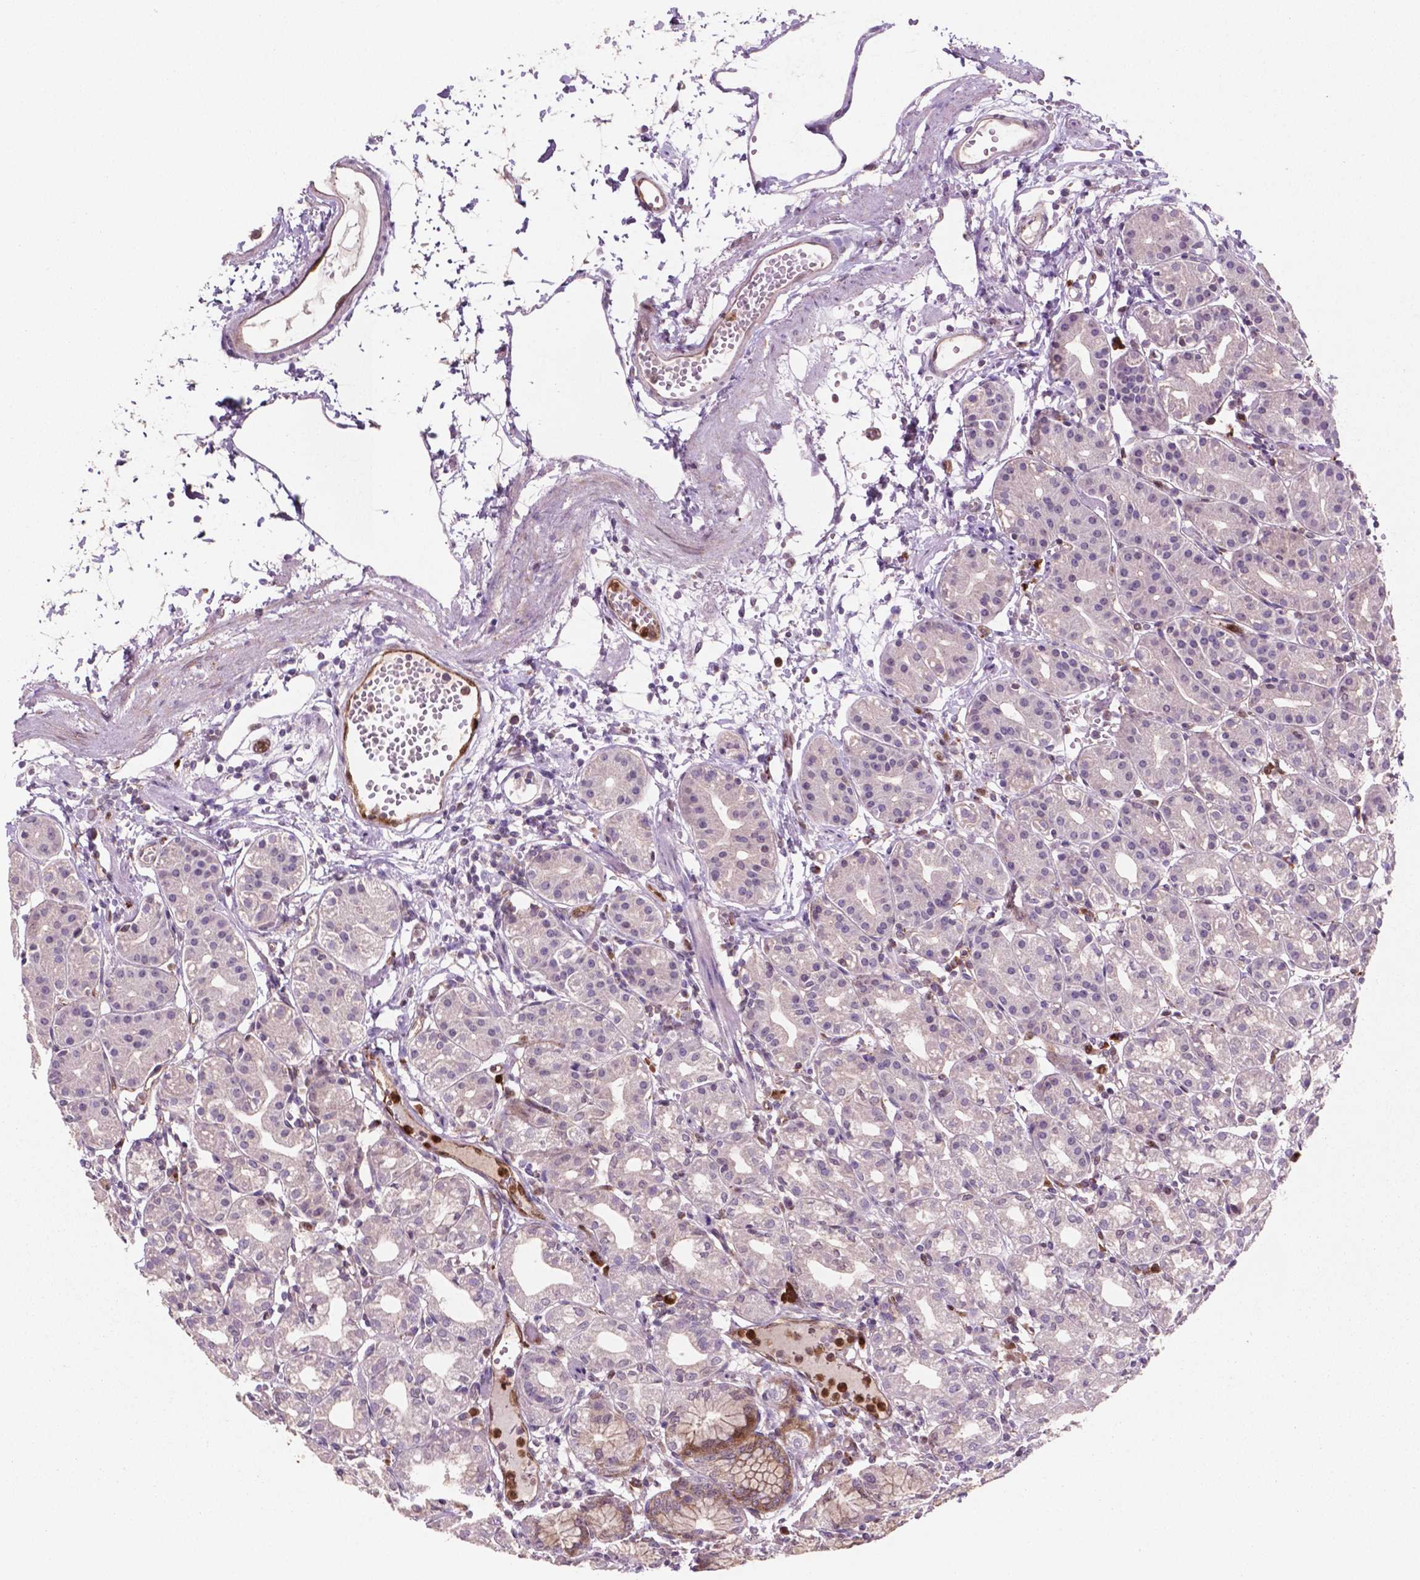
{"staining": {"intensity": "strong", "quantity": "<25%", "location": "cytoplasmic/membranous"}, "tissue": "stomach", "cell_type": "Glandular cells", "image_type": "normal", "snomed": [{"axis": "morphology", "description": "Normal tissue, NOS"}, {"axis": "topography", "description": "Skeletal muscle"}, {"axis": "topography", "description": "Stomach"}], "caption": "A histopathology image showing strong cytoplasmic/membranous positivity in about <25% of glandular cells in benign stomach, as visualized by brown immunohistochemical staining.", "gene": "LDHA", "patient": {"sex": "female", "age": 57}}